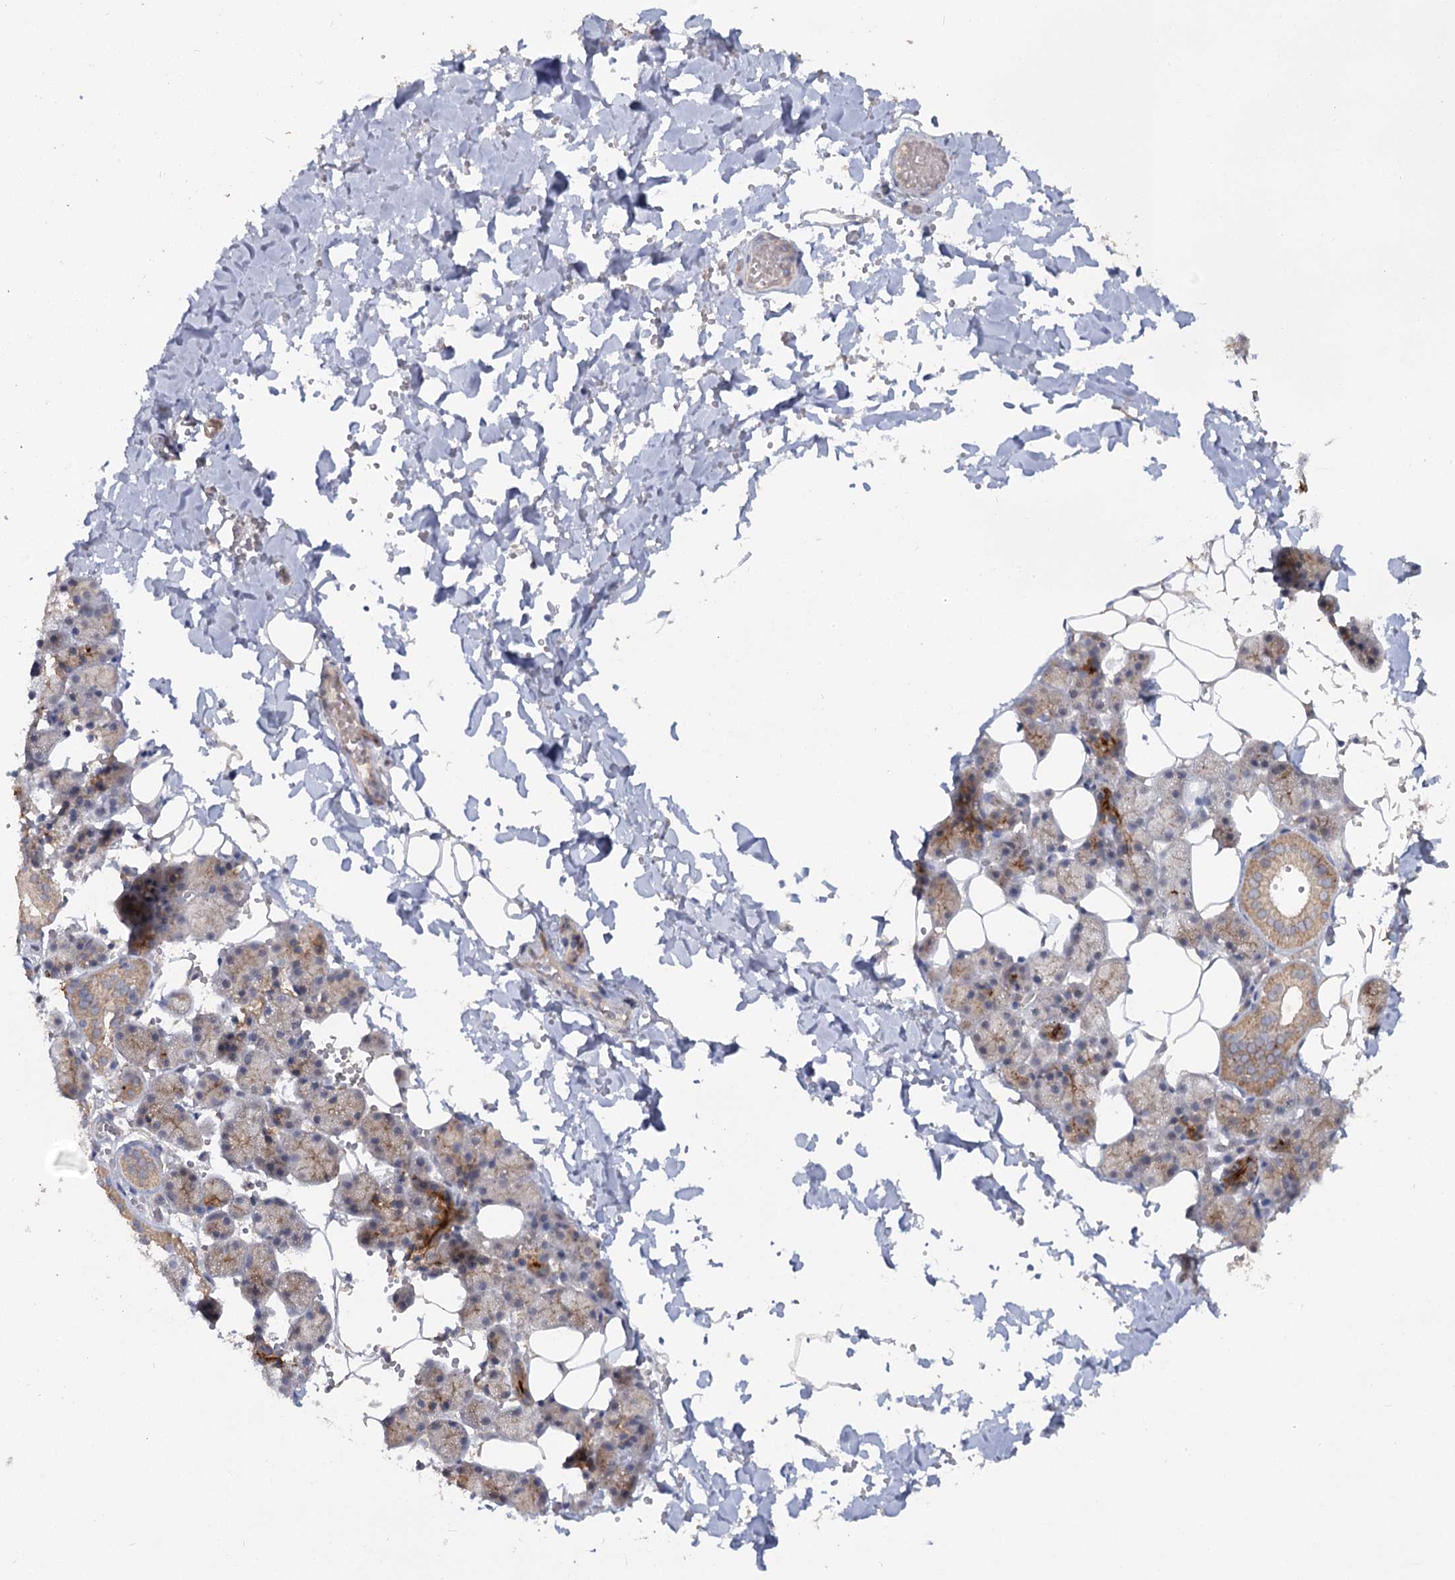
{"staining": {"intensity": "moderate", "quantity": "<25%", "location": "cytoplasmic/membranous"}, "tissue": "salivary gland", "cell_type": "Glandular cells", "image_type": "normal", "snomed": [{"axis": "morphology", "description": "Normal tissue, NOS"}, {"axis": "topography", "description": "Salivary gland"}], "caption": "Immunohistochemical staining of benign human salivary gland reveals low levels of moderate cytoplasmic/membranous staining in about <25% of glandular cells. (DAB (3,3'-diaminobenzidine) IHC, brown staining for protein, blue staining for nuclei).", "gene": "ANGPTL5", "patient": {"sex": "female", "age": 33}}